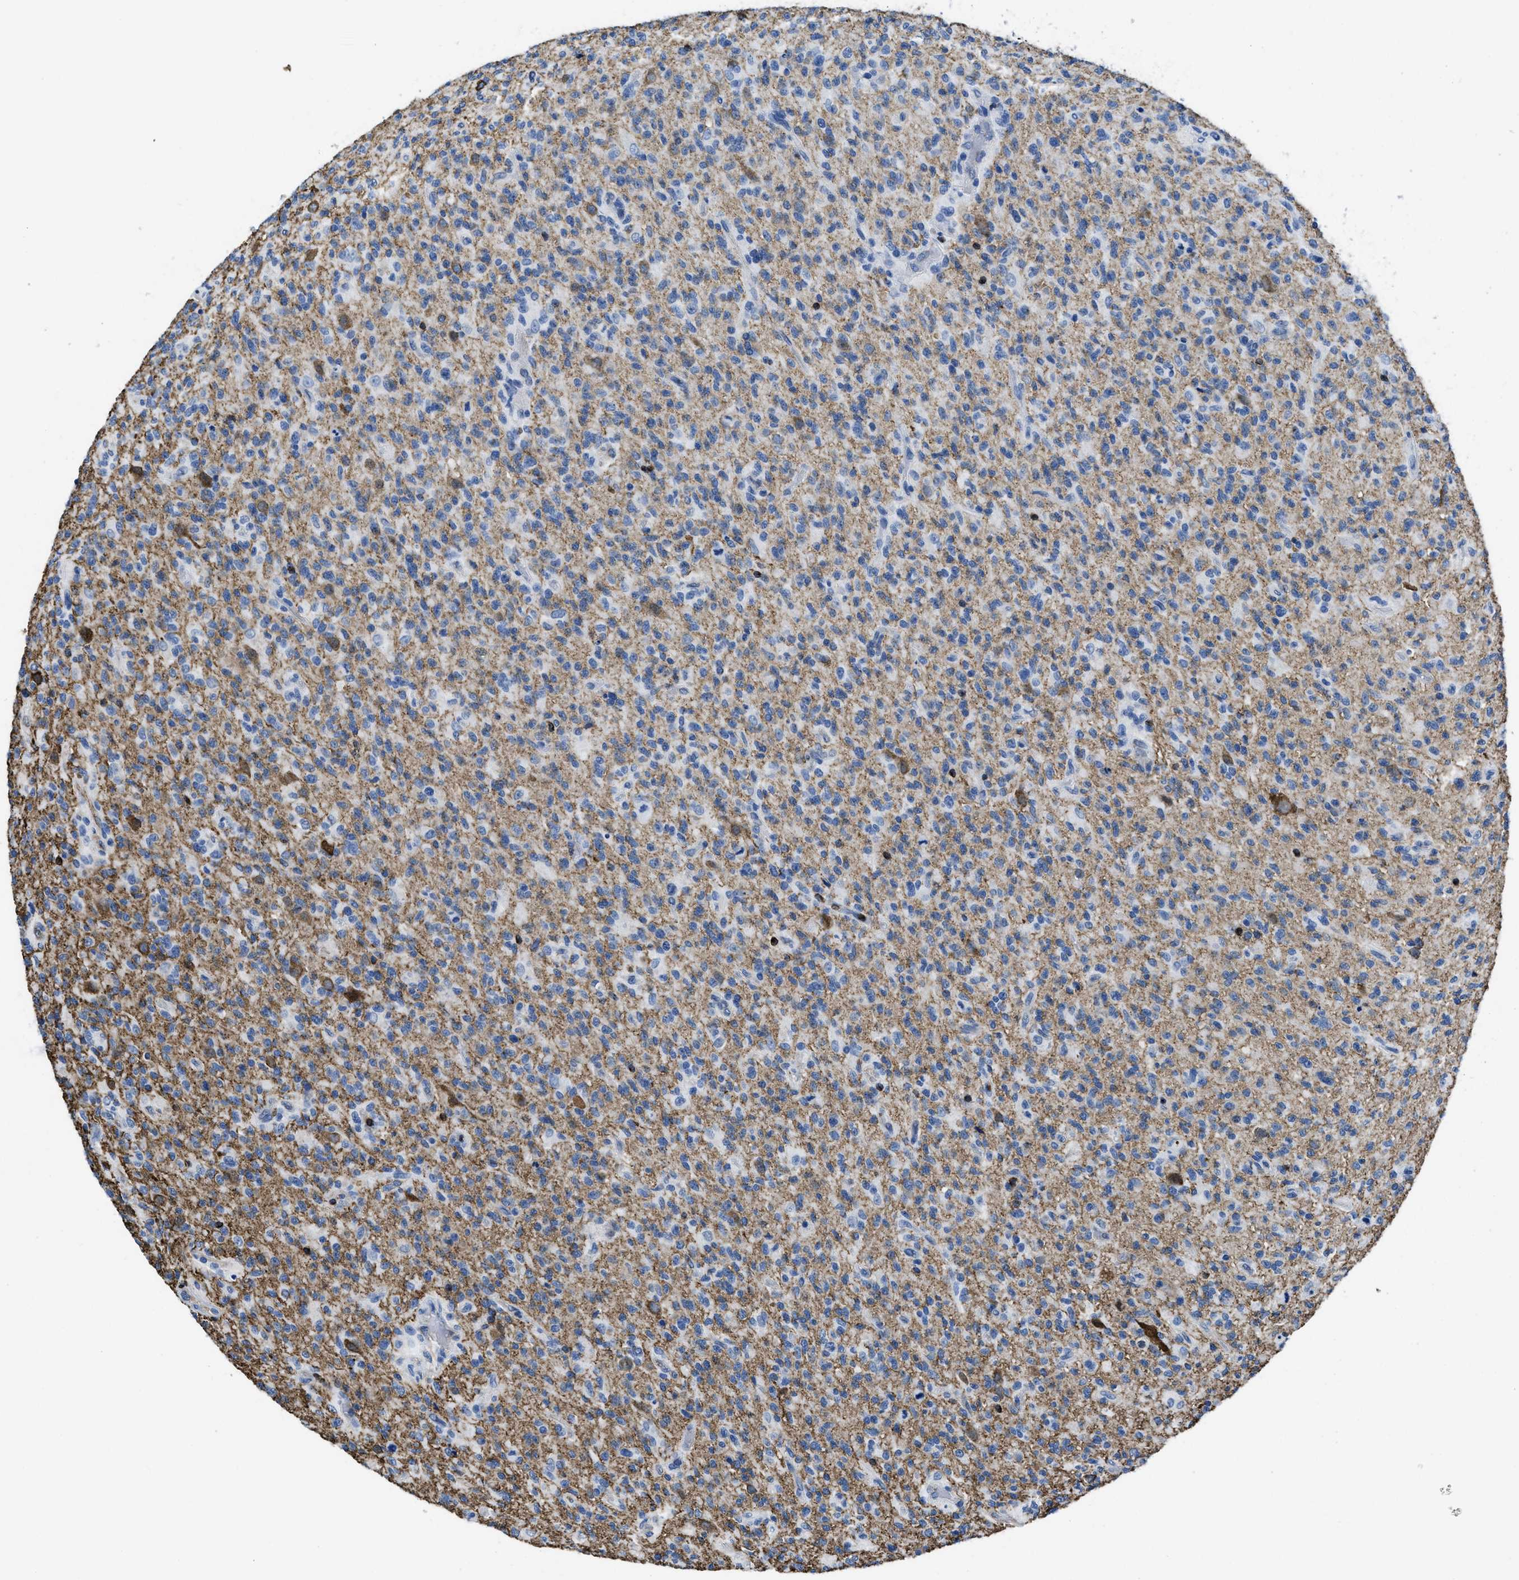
{"staining": {"intensity": "negative", "quantity": "none", "location": "none"}, "tissue": "glioma", "cell_type": "Tumor cells", "image_type": "cancer", "snomed": [{"axis": "morphology", "description": "Glioma, malignant, High grade"}, {"axis": "topography", "description": "Brain"}], "caption": "A histopathology image of glioma stained for a protein shows no brown staining in tumor cells.", "gene": "ITGA3", "patient": {"sex": "male", "age": 71}}